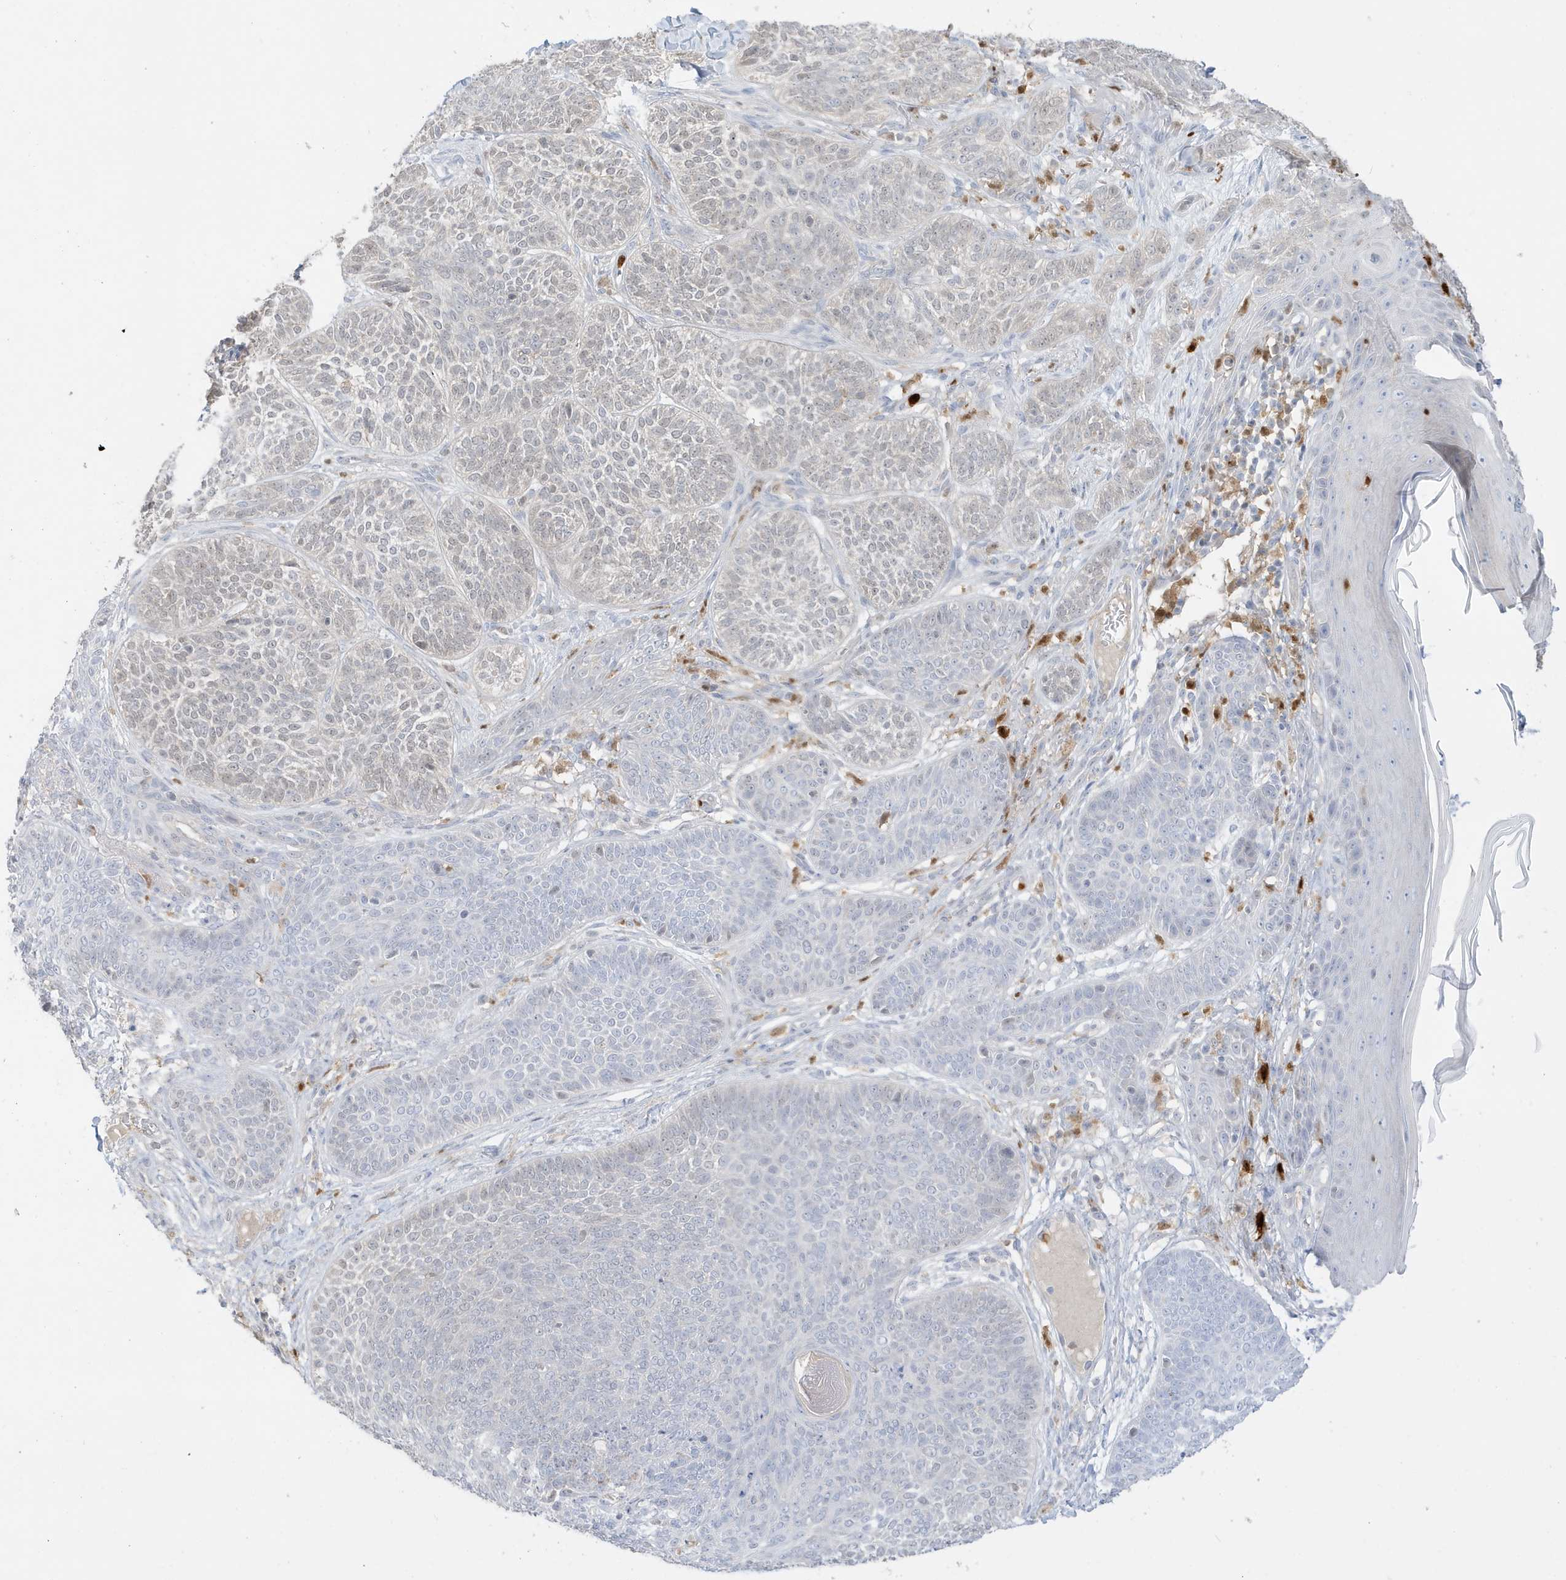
{"staining": {"intensity": "weak", "quantity": "<25%", "location": "nuclear"}, "tissue": "skin cancer", "cell_type": "Tumor cells", "image_type": "cancer", "snomed": [{"axis": "morphology", "description": "Basal cell carcinoma"}, {"axis": "topography", "description": "Skin"}], "caption": "A micrograph of skin cancer (basal cell carcinoma) stained for a protein exhibits no brown staining in tumor cells. (Stains: DAB (3,3'-diaminobenzidine) immunohistochemistry with hematoxylin counter stain, Microscopy: brightfield microscopy at high magnification).", "gene": "GCA", "patient": {"sex": "male", "age": 85}}